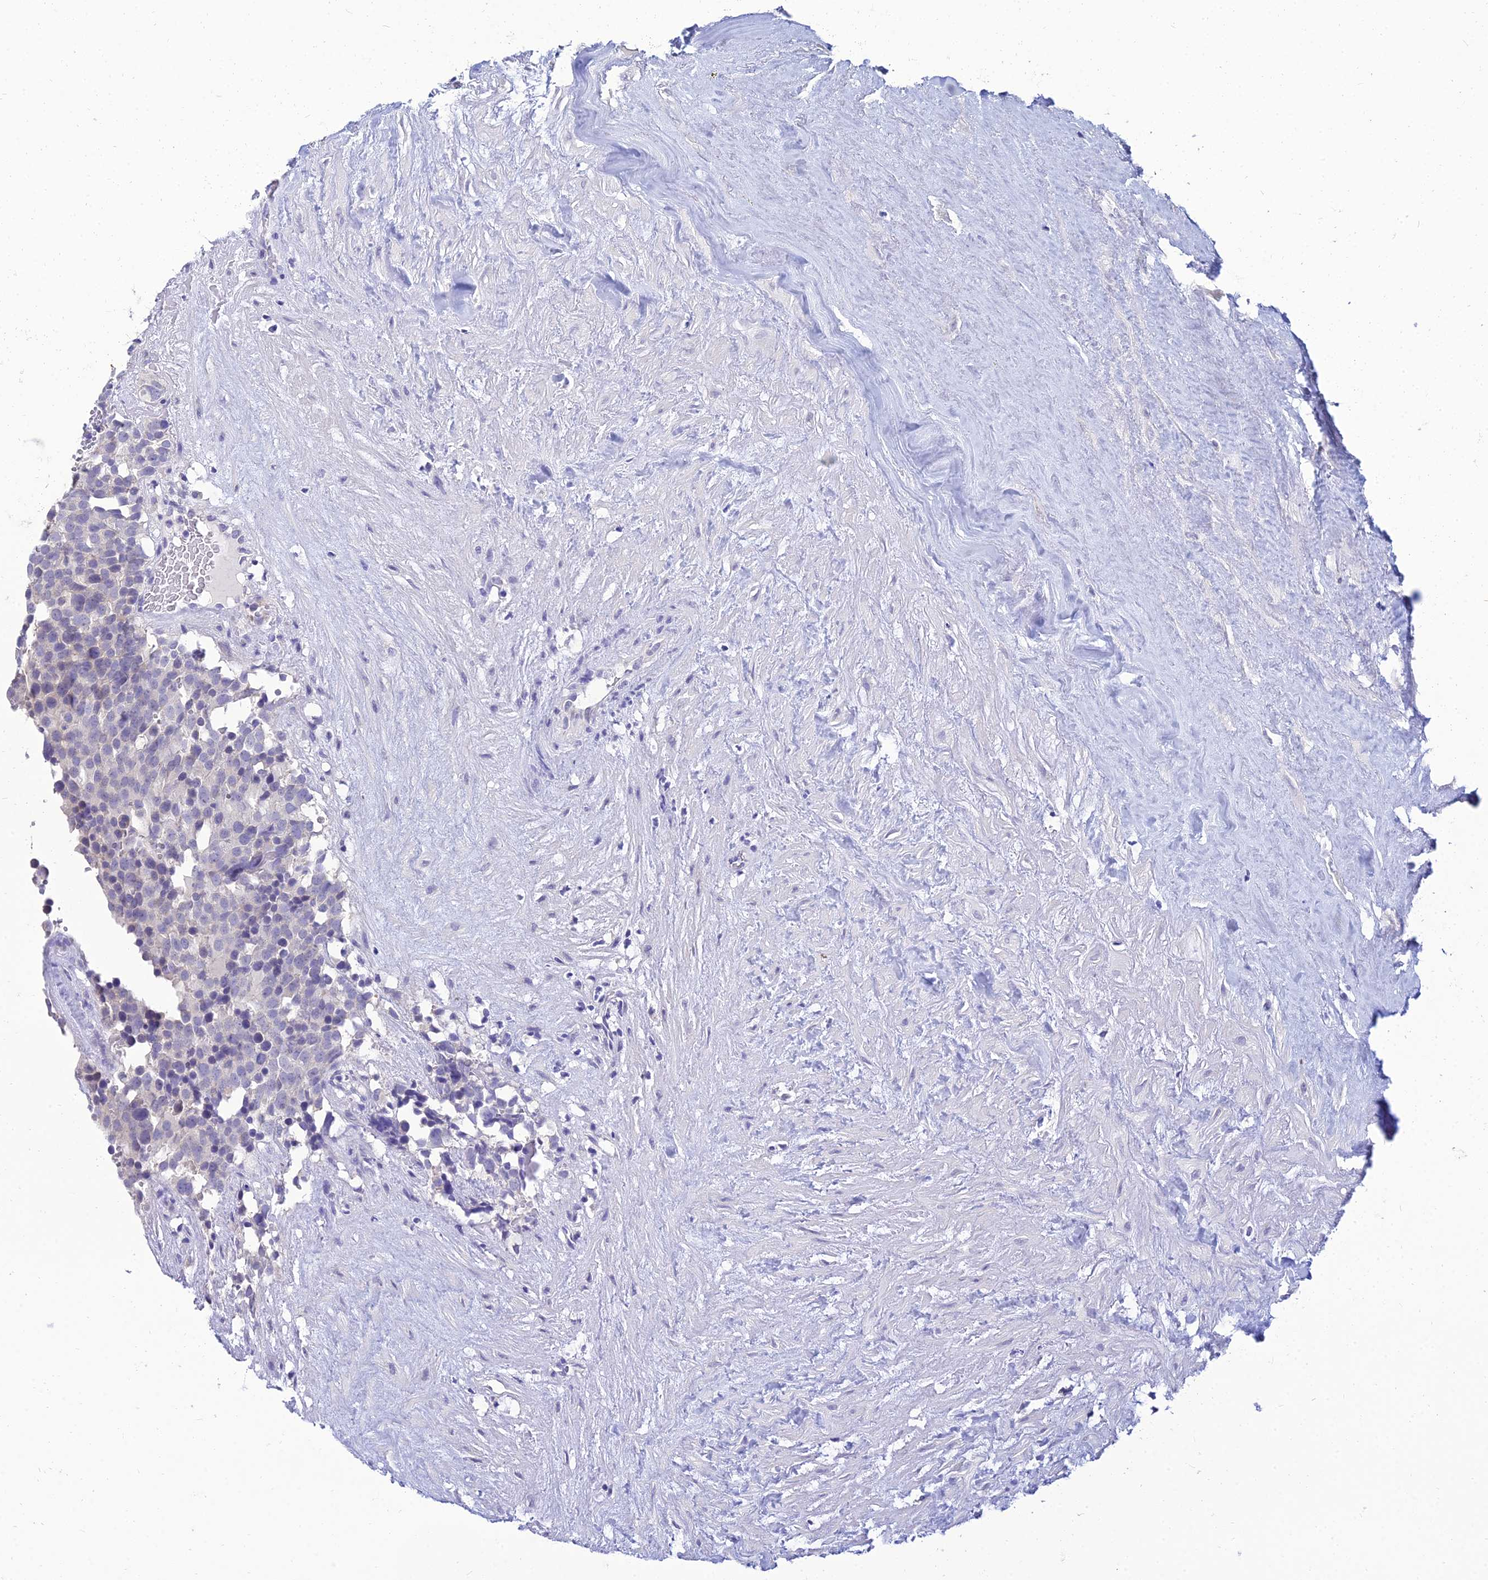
{"staining": {"intensity": "negative", "quantity": "none", "location": "none"}, "tissue": "testis cancer", "cell_type": "Tumor cells", "image_type": "cancer", "snomed": [{"axis": "morphology", "description": "Seminoma, NOS"}, {"axis": "topography", "description": "Testis"}], "caption": "This micrograph is of testis cancer (seminoma) stained with IHC to label a protein in brown with the nuclei are counter-stained blue. There is no positivity in tumor cells.", "gene": "NPY", "patient": {"sex": "male", "age": 71}}